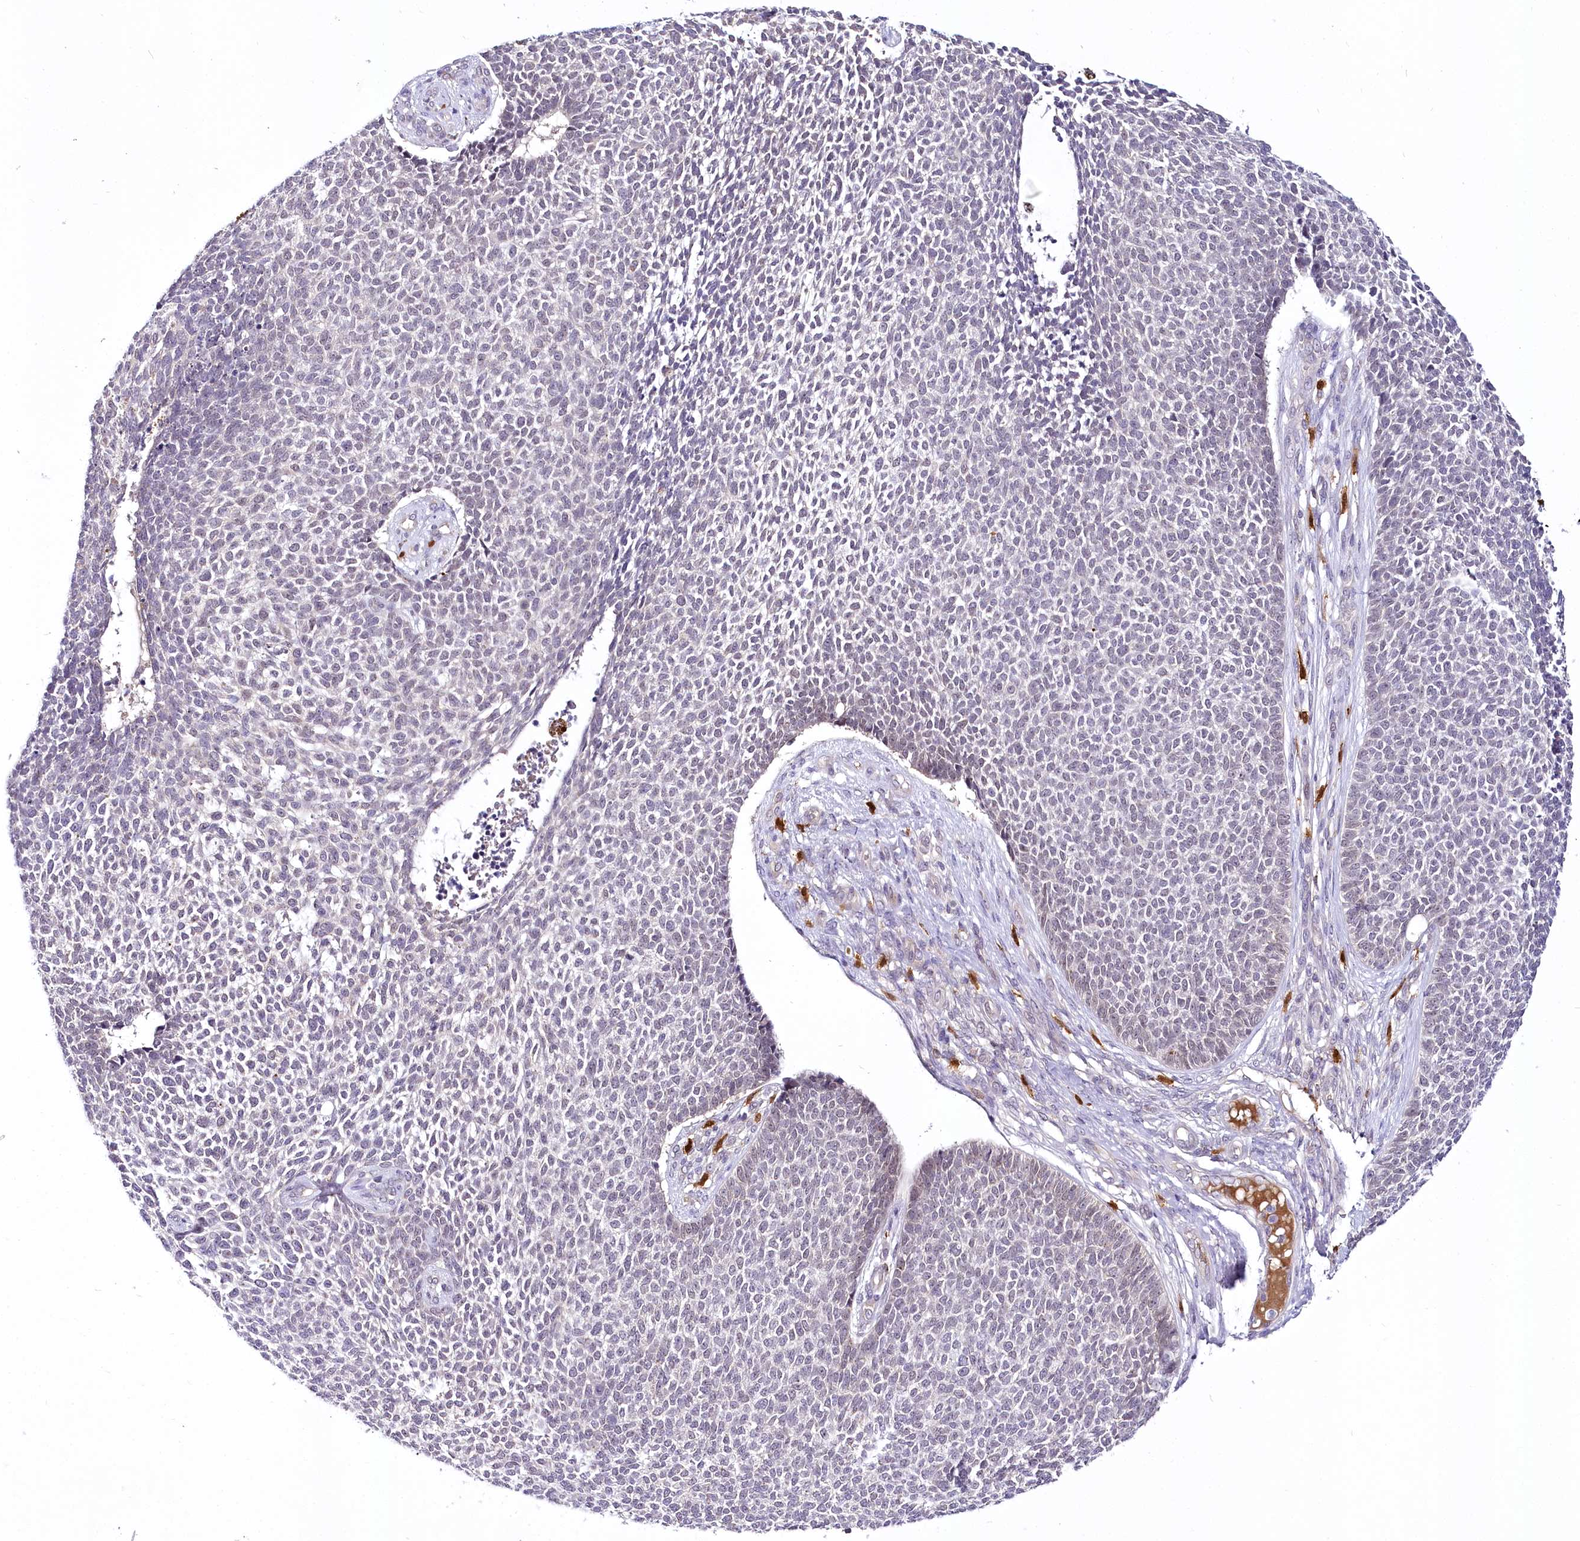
{"staining": {"intensity": "negative", "quantity": "none", "location": "none"}, "tissue": "skin cancer", "cell_type": "Tumor cells", "image_type": "cancer", "snomed": [{"axis": "morphology", "description": "Basal cell carcinoma"}, {"axis": "topography", "description": "Skin"}], "caption": "Immunohistochemistry (IHC) histopathology image of human skin basal cell carcinoma stained for a protein (brown), which shows no staining in tumor cells. (DAB immunohistochemistry with hematoxylin counter stain).", "gene": "VWA5A", "patient": {"sex": "female", "age": 84}}